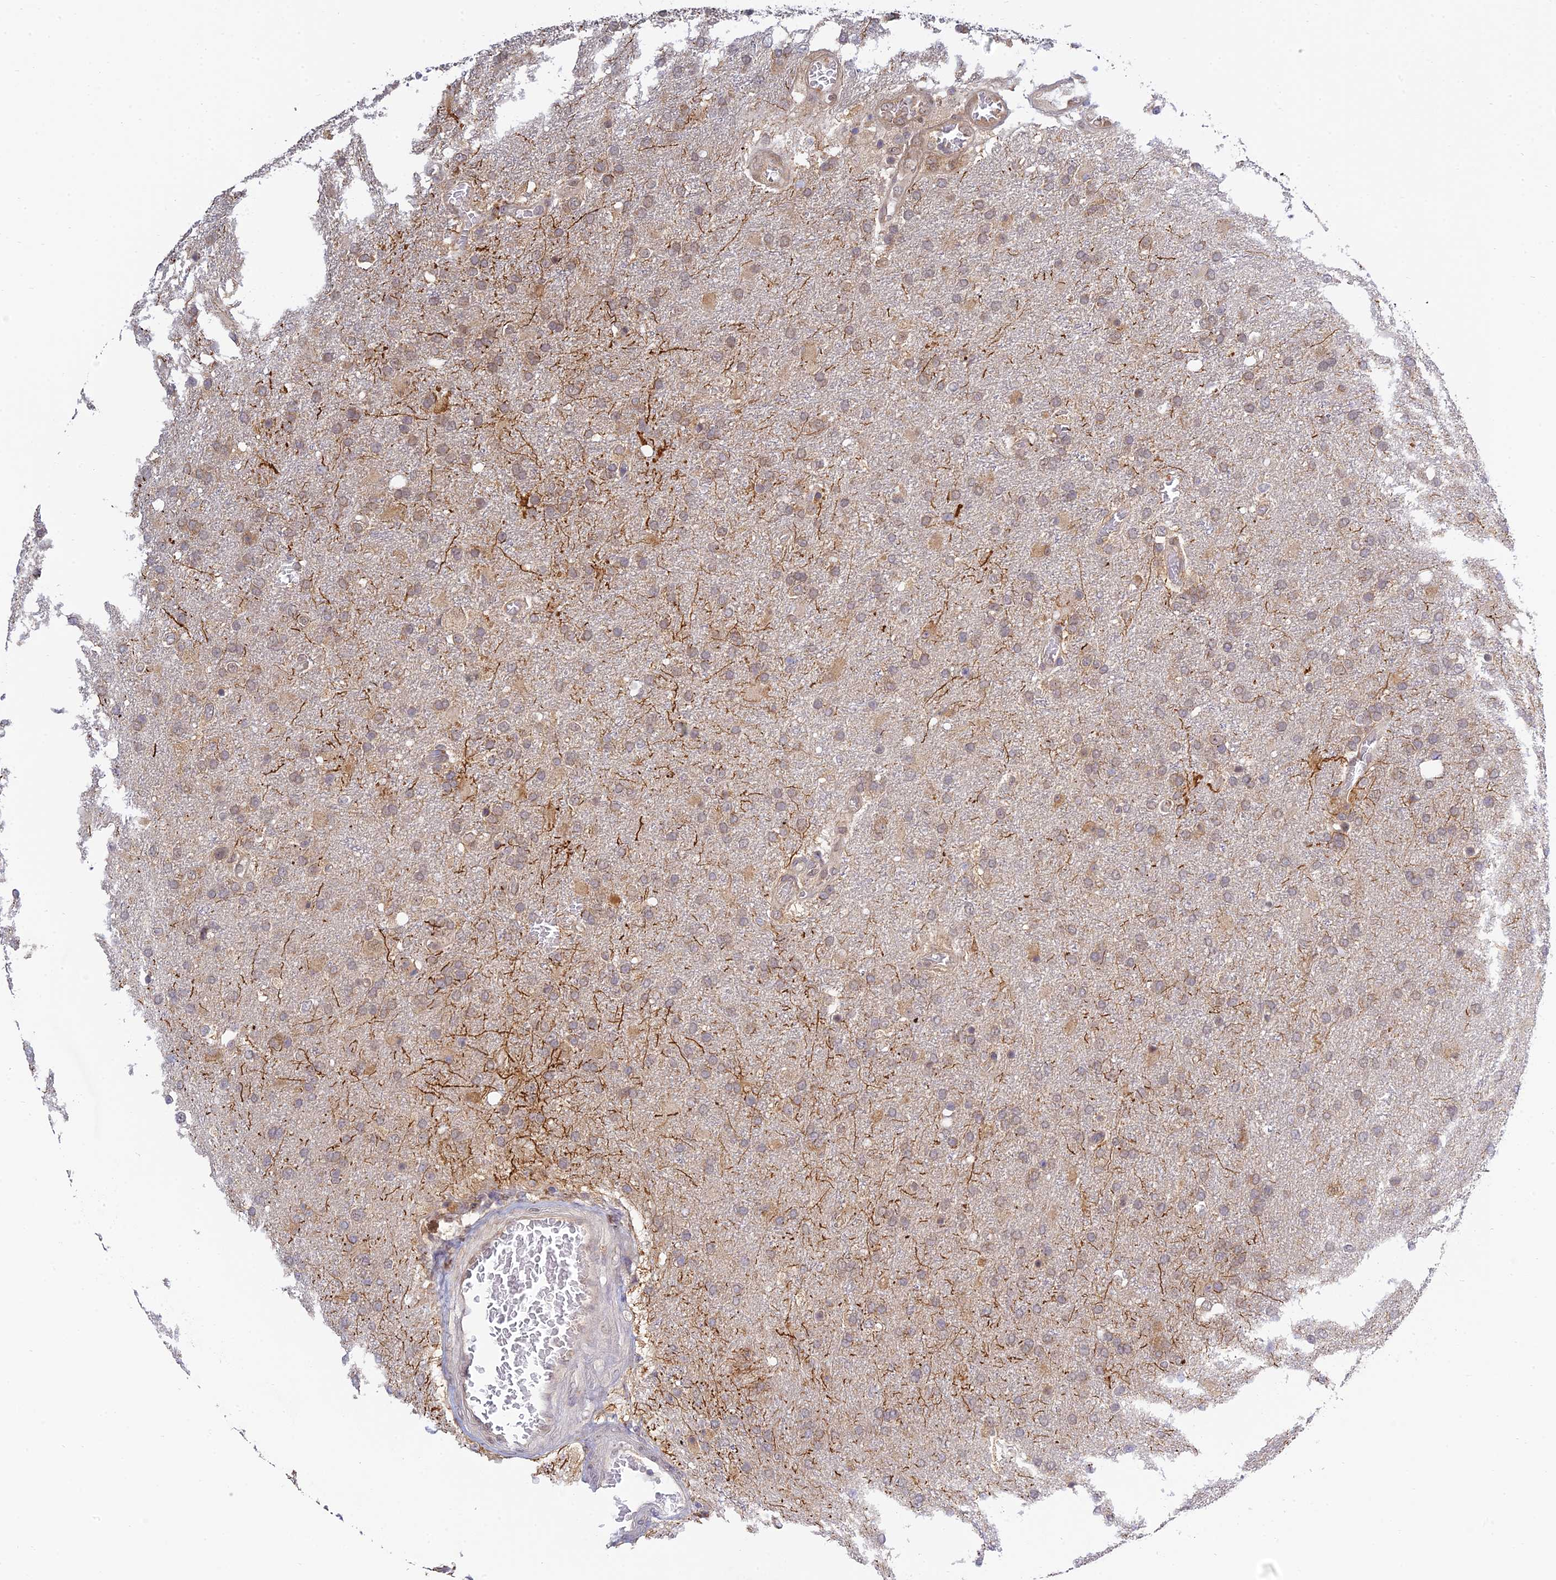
{"staining": {"intensity": "moderate", "quantity": "25%-75%", "location": "cytoplasmic/membranous"}, "tissue": "glioma", "cell_type": "Tumor cells", "image_type": "cancer", "snomed": [{"axis": "morphology", "description": "Glioma, malignant, High grade"}, {"axis": "topography", "description": "Brain"}], "caption": "The photomicrograph demonstrates staining of malignant glioma (high-grade), revealing moderate cytoplasmic/membranous protein expression (brown color) within tumor cells.", "gene": "SKIC8", "patient": {"sex": "female", "age": 74}}